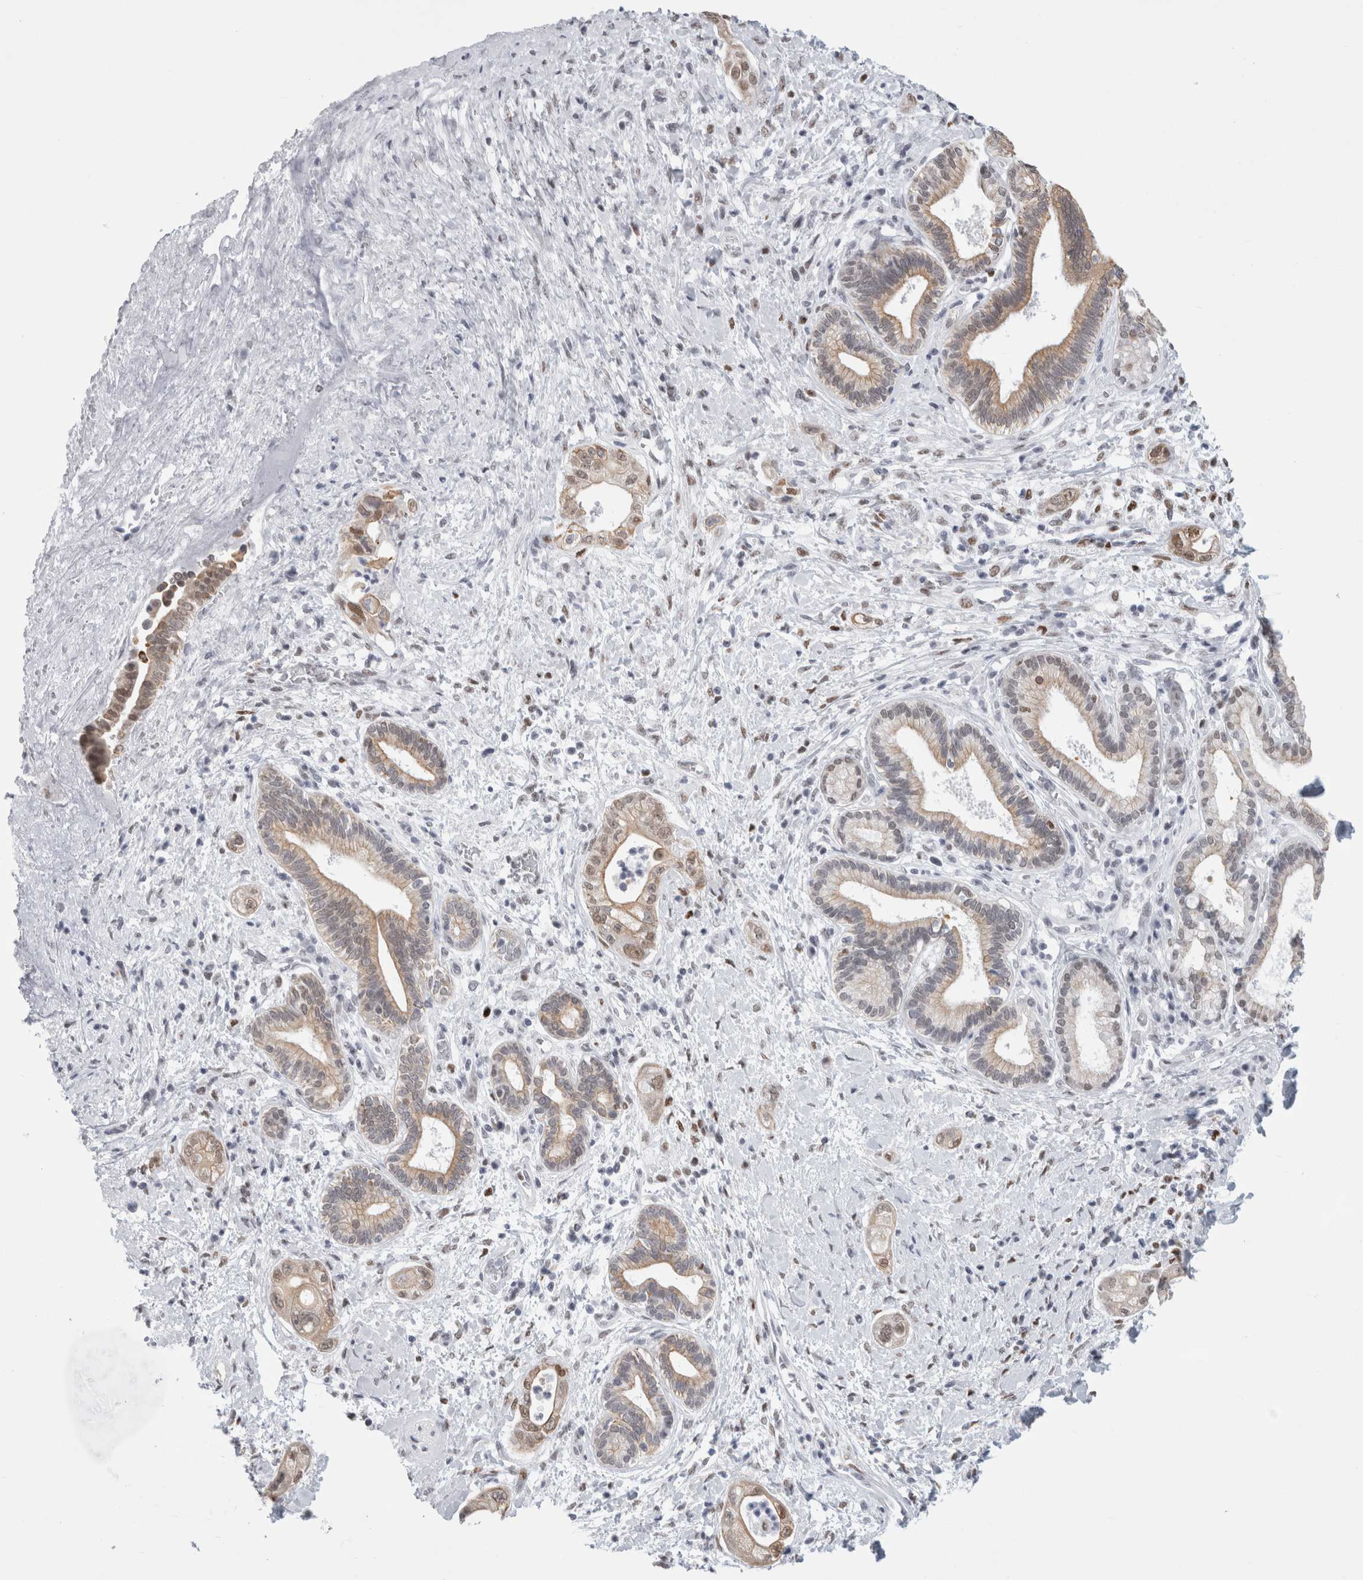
{"staining": {"intensity": "weak", "quantity": ">75%", "location": "cytoplasmic/membranous,nuclear"}, "tissue": "pancreatic cancer", "cell_type": "Tumor cells", "image_type": "cancer", "snomed": [{"axis": "morphology", "description": "Adenocarcinoma, NOS"}, {"axis": "topography", "description": "Pancreas"}], "caption": "The micrograph shows staining of pancreatic cancer (adenocarcinoma), revealing weak cytoplasmic/membranous and nuclear protein positivity (brown color) within tumor cells. (DAB IHC, brown staining for protein, blue staining for nuclei).", "gene": "SMARCC1", "patient": {"sex": "male", "age": 58}}